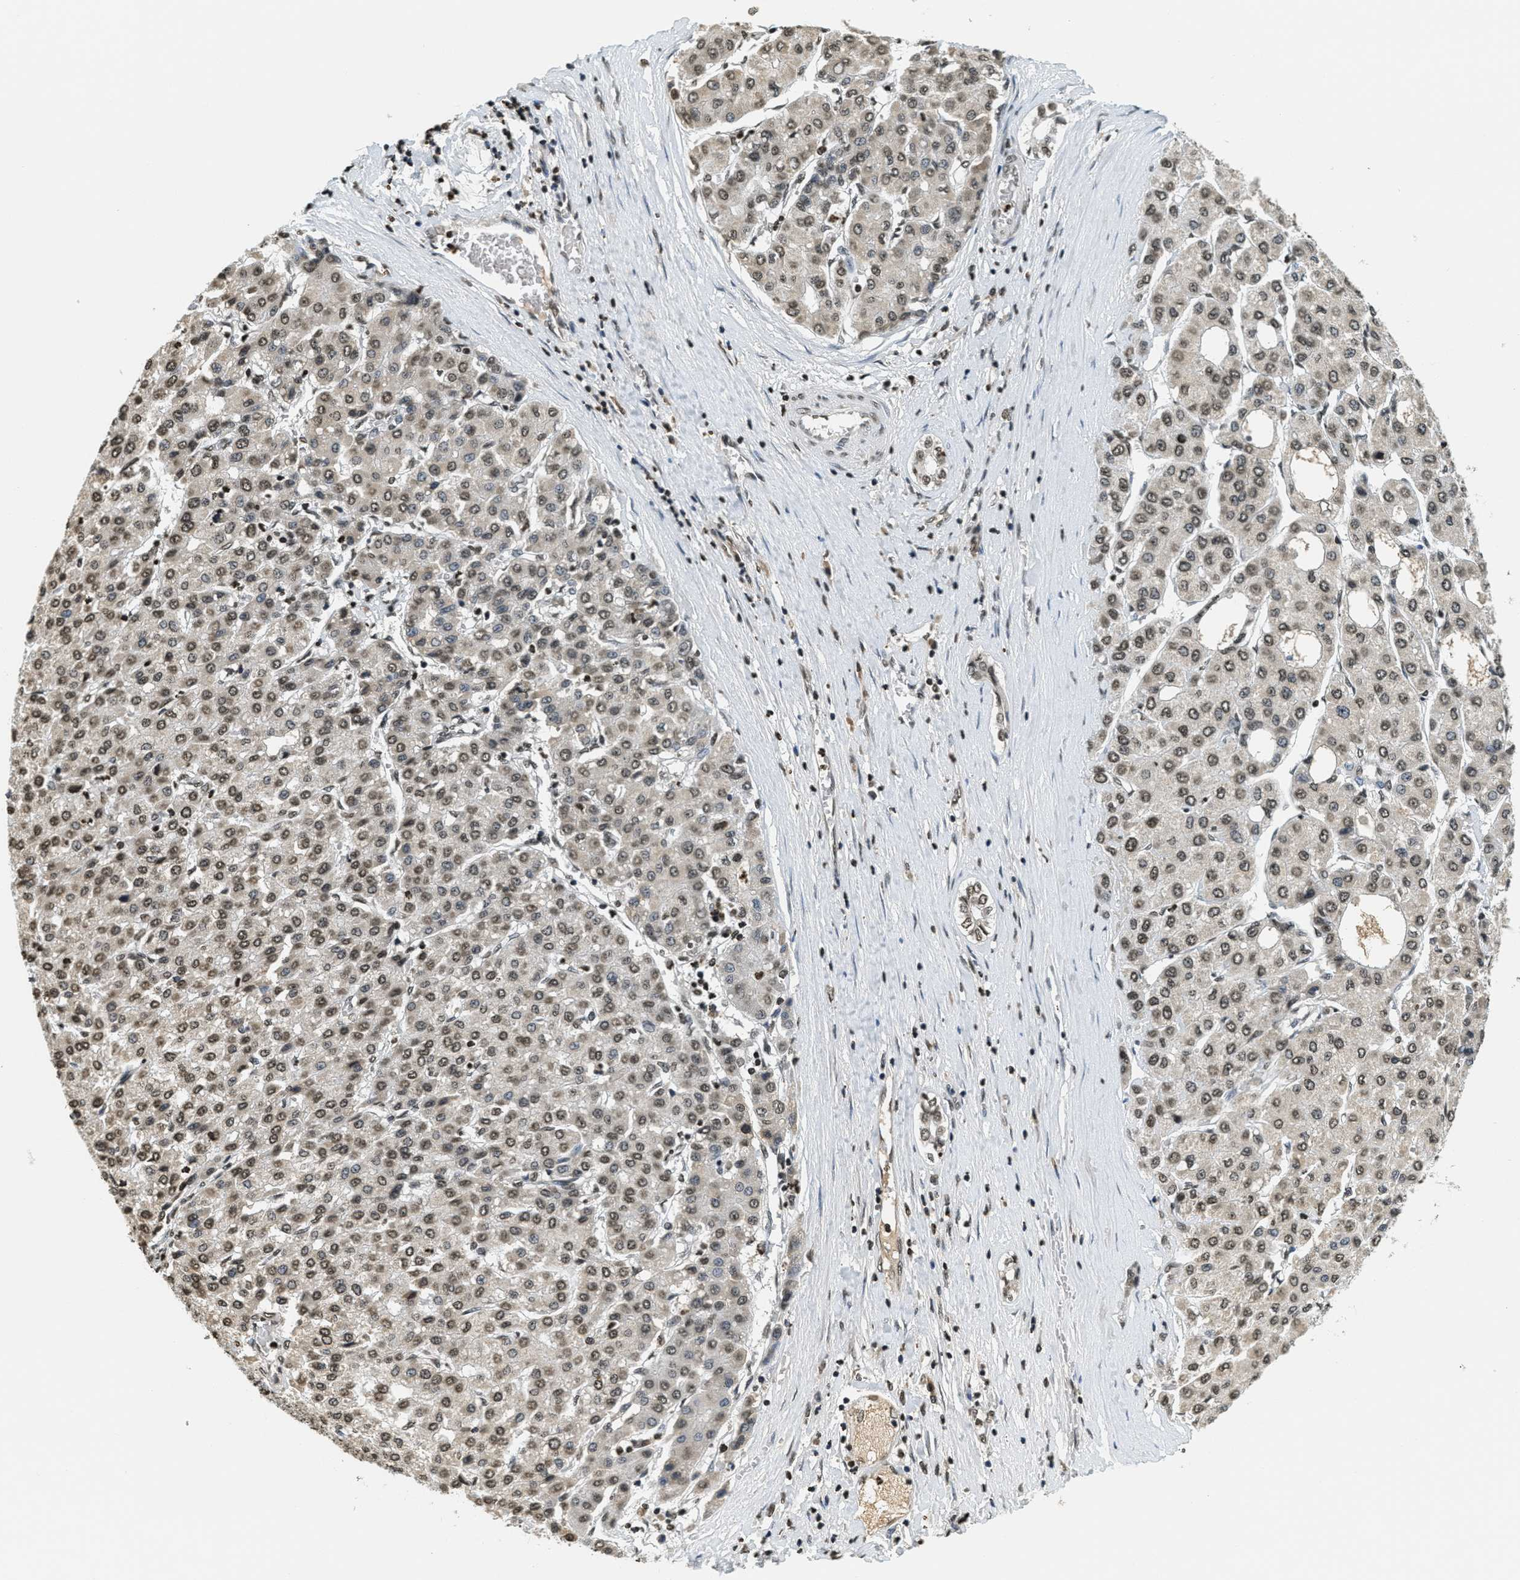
{"staining": {"intensity": "moderate", "quantity": ">75%", "location": "nuclear"}, "tissue": "liver cancer", "cell_type": "Tumor cells", "image_type": "cancer", "snomed": [{"axis": "morphology", "description": "Carcinoma, Hepatocellular, NOS"}, {"axis": "topography", "description": "Liver"}], "caption": "Protein expression analysis of liver cancer demonstrates moderate nuclear expression in approximately >75% of tumor cells.", "gene": "LDB2", "patient": {"sex": "male", "age": 65}}